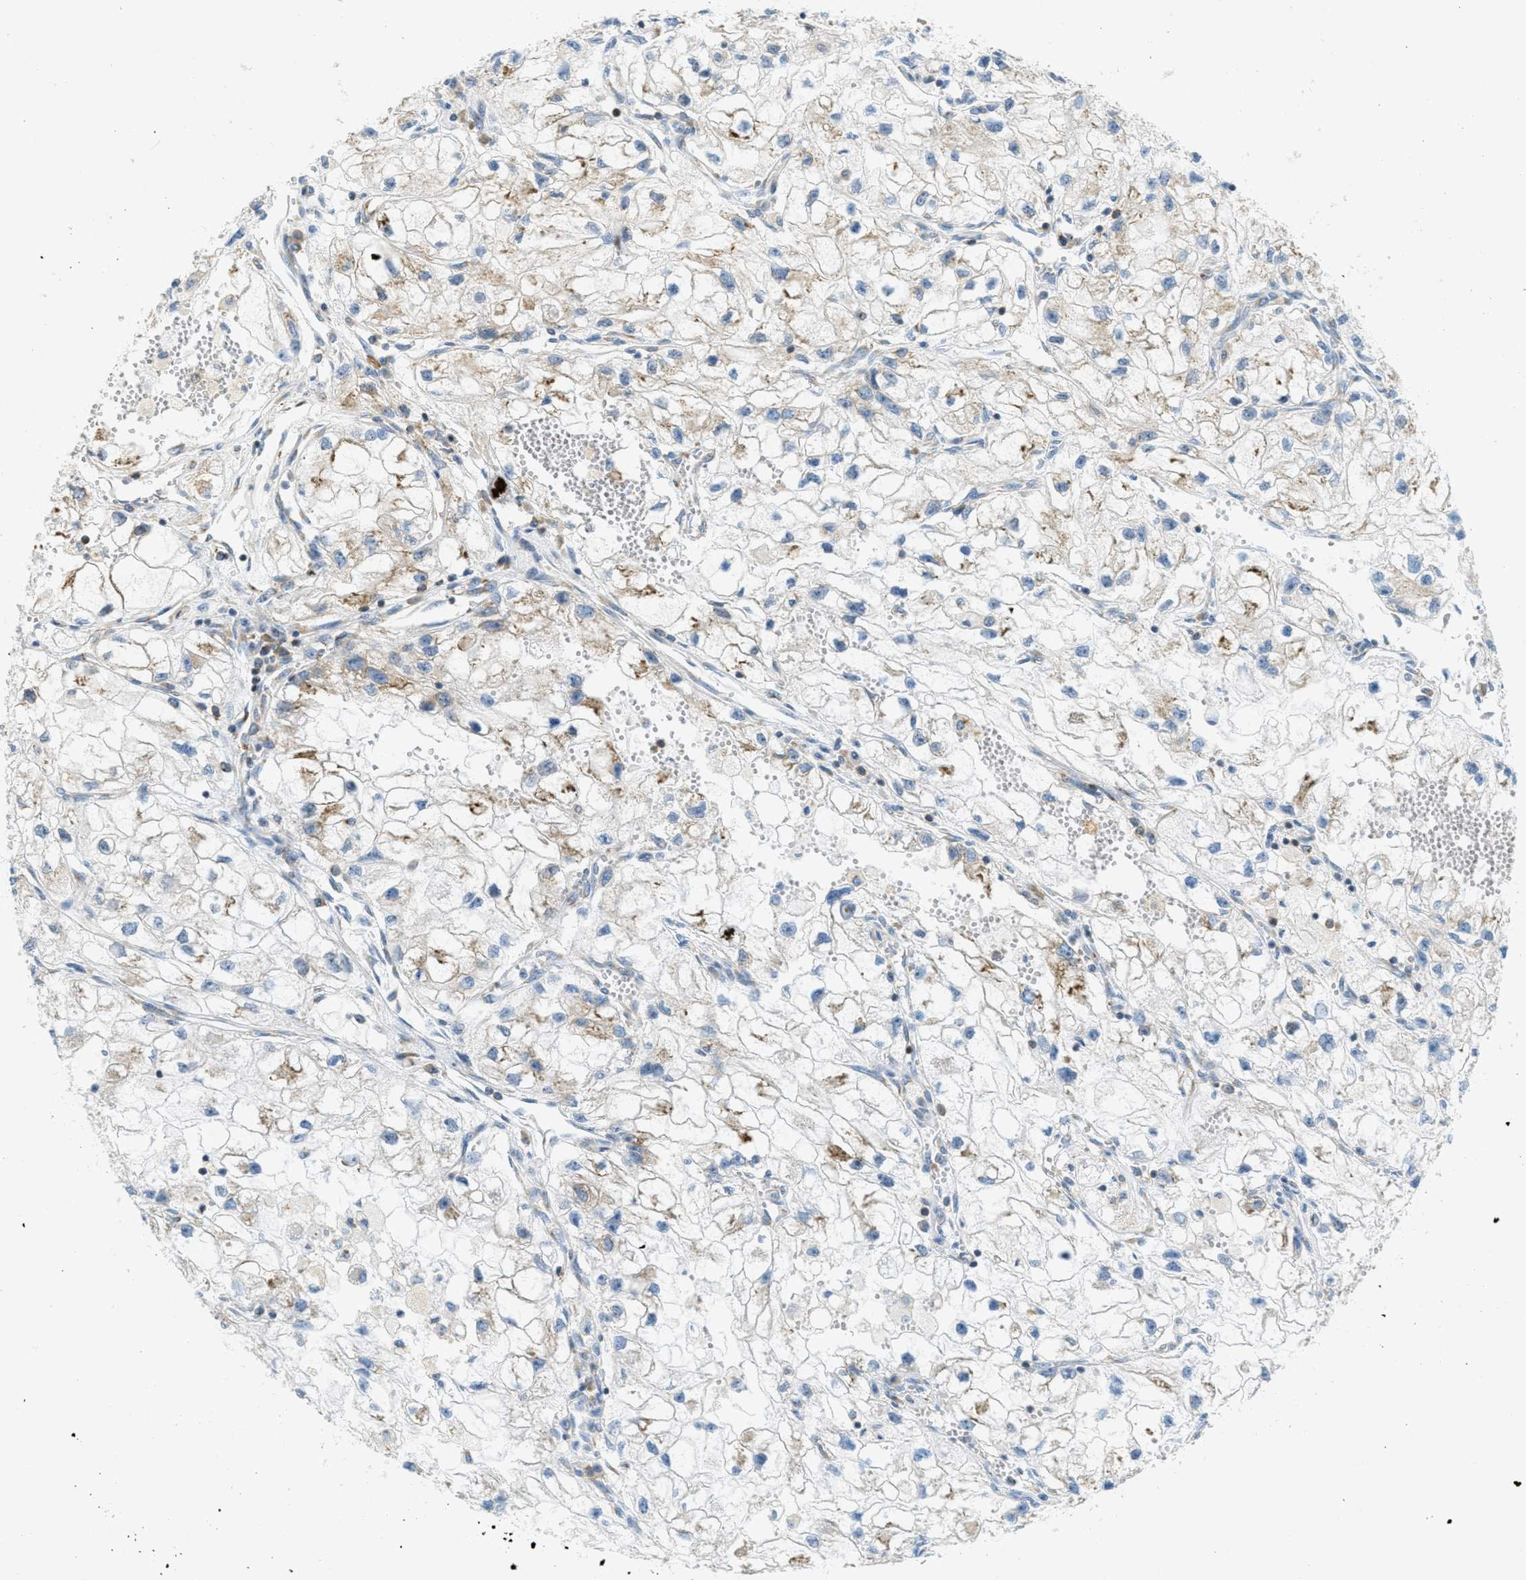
{"staining": {"intensity": "weak", "quantity": "25%-75%", "location": "cytoplasmic/membranous"}, "tissue": "renal cancer", "cell_type": "Tumor cells", "image_type": "cancer", "snomed": [{"axis": "morphology", "description": "Adenocarcinoma, NOS"}, {"axis": "topography", "description": "Kidney"}], "caption": "Renal adenocarcinoma stained with a brown dye displays weak cytoplasmic/membranous positive expression in about 25%-75% of tumor cells.", "gene": "ABCF1", "patient": {"sex": "female", "age": 70}}